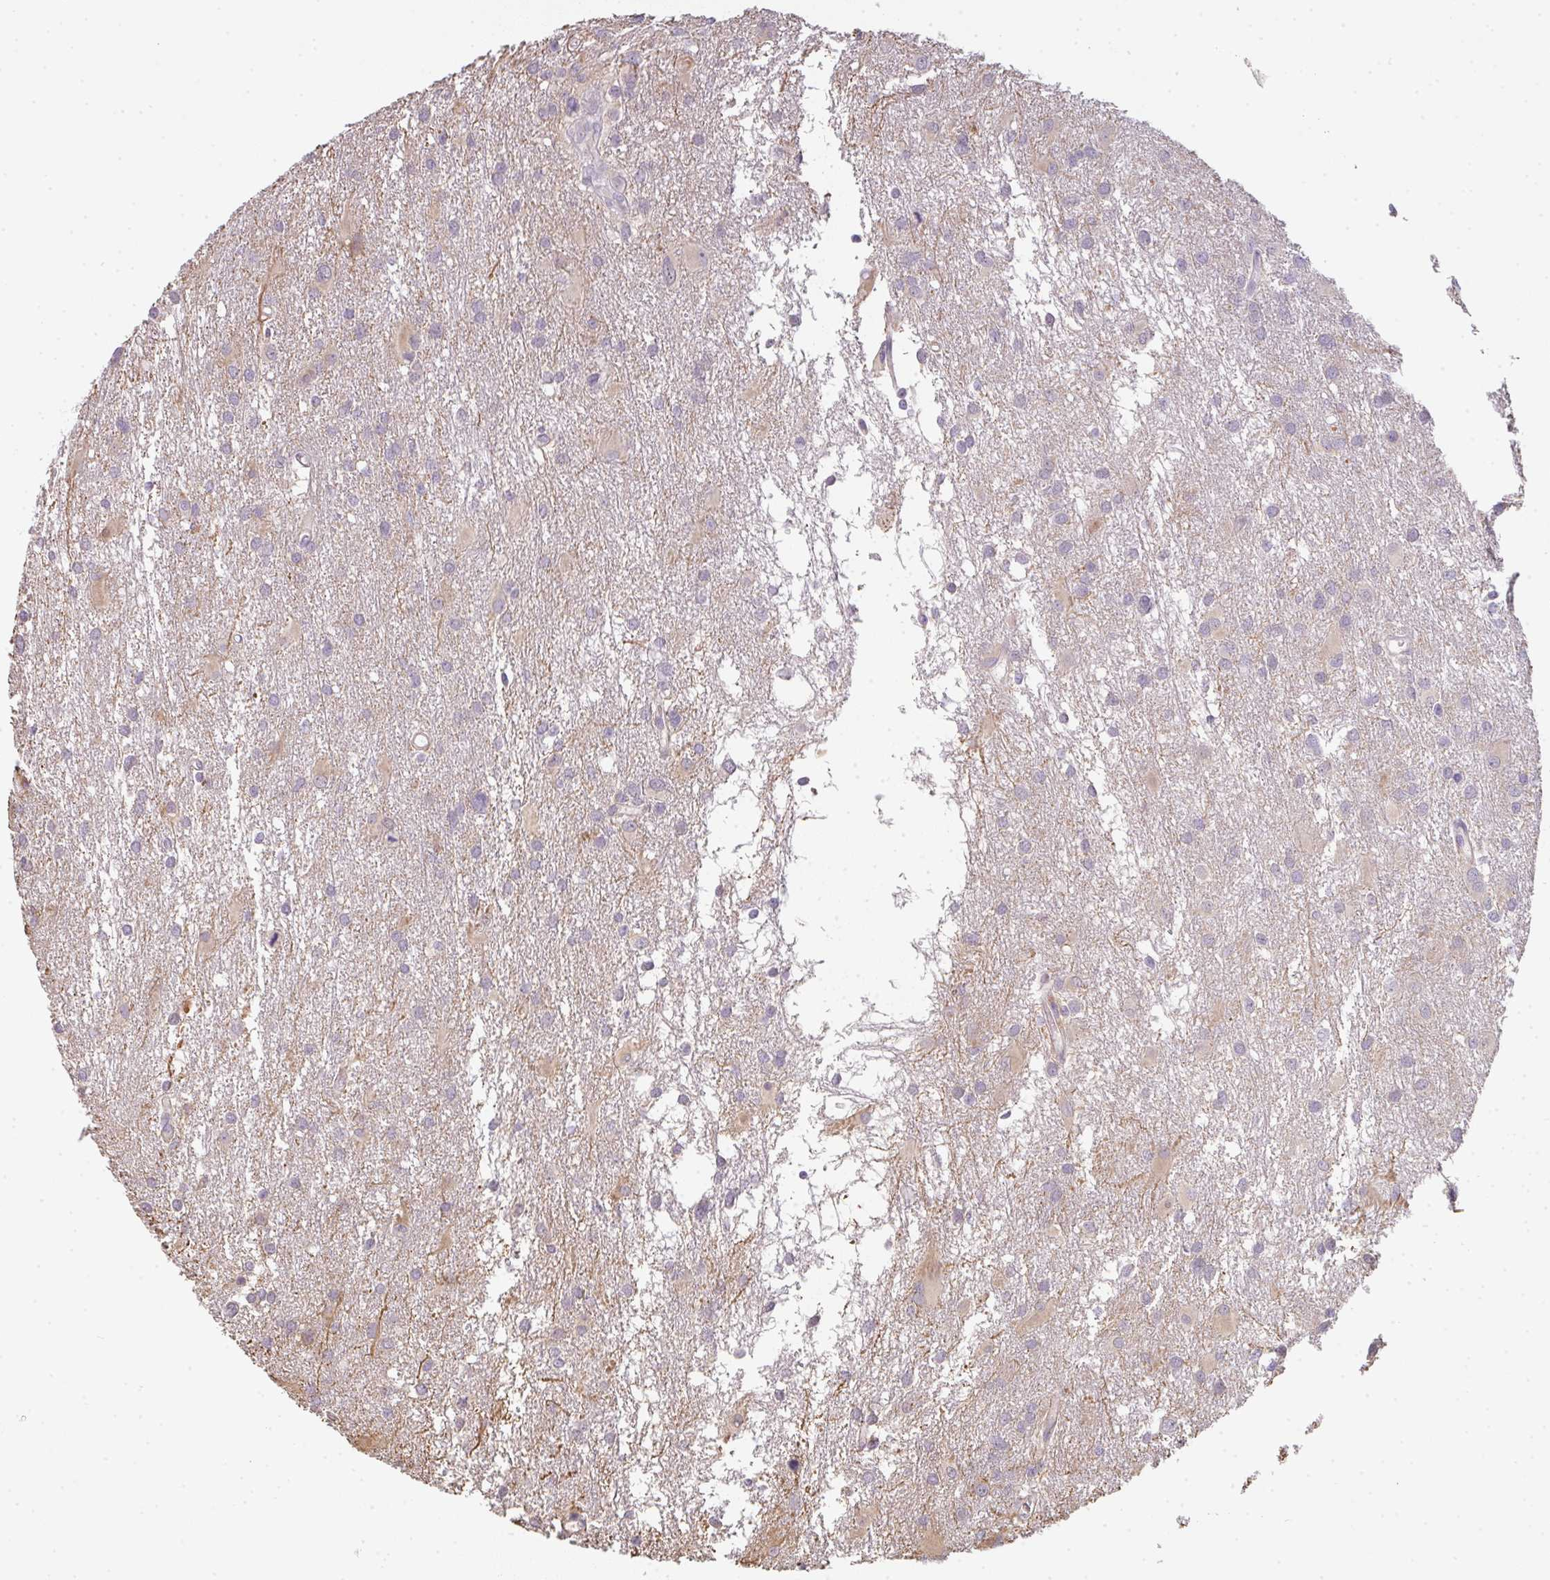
{"staining": {"intensity": "negative", "quantity": "none", "location": "none"}, "tissue": "glioma", "cell_type": "Tumor cells", "image_type": "cancer", "snomed": [{"axis": "morphology", "description": "Glioma, malignant, High grade"}, {"axis": "topography", "description": "Brain"}], "caption": "Immunohistochemistry (IHC) histopathology image of neoplastic tissue: human high-grade glioma (malignant) stained with DAB (3,3'-diaminobenzidine) demonstrates no significant protein expression in tumor cells.", "gene": "TMEM237", "patient": {"sex": "male", "age": 53}}